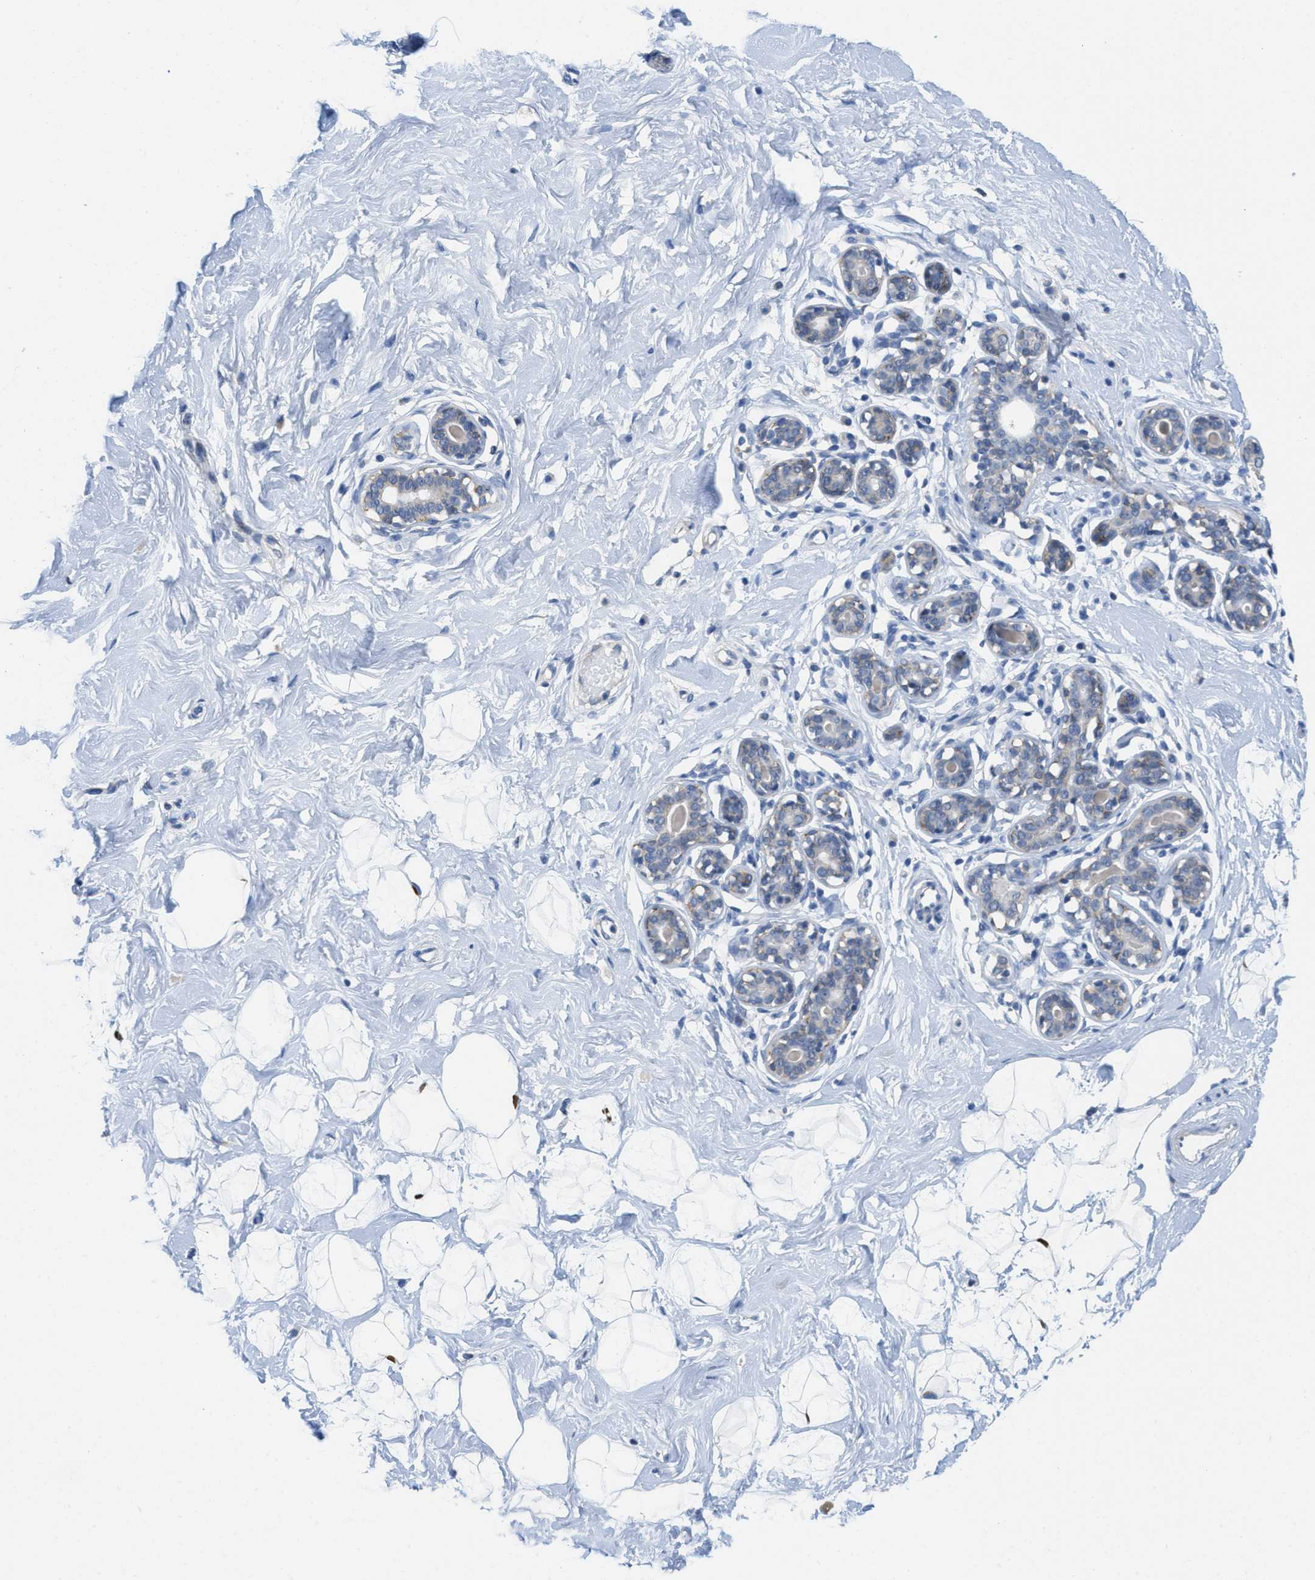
{"staining": {"intensity": "negative", "quantity": "none", "location": "none"}, "tissue": "breast", "cell_type": "Adipocytes", "image_type": "normal", "snomed": [{"axis": "morphology", "description": "Normal tissue, NOS"}, {"axis": "topography", "description": "Breast"}], "caption": "Histopathology image shows no significant protein expression in adipocytes of benign breast.", "gene": "PTDSS1", "patient": {"sex": "female", "age": 23}}